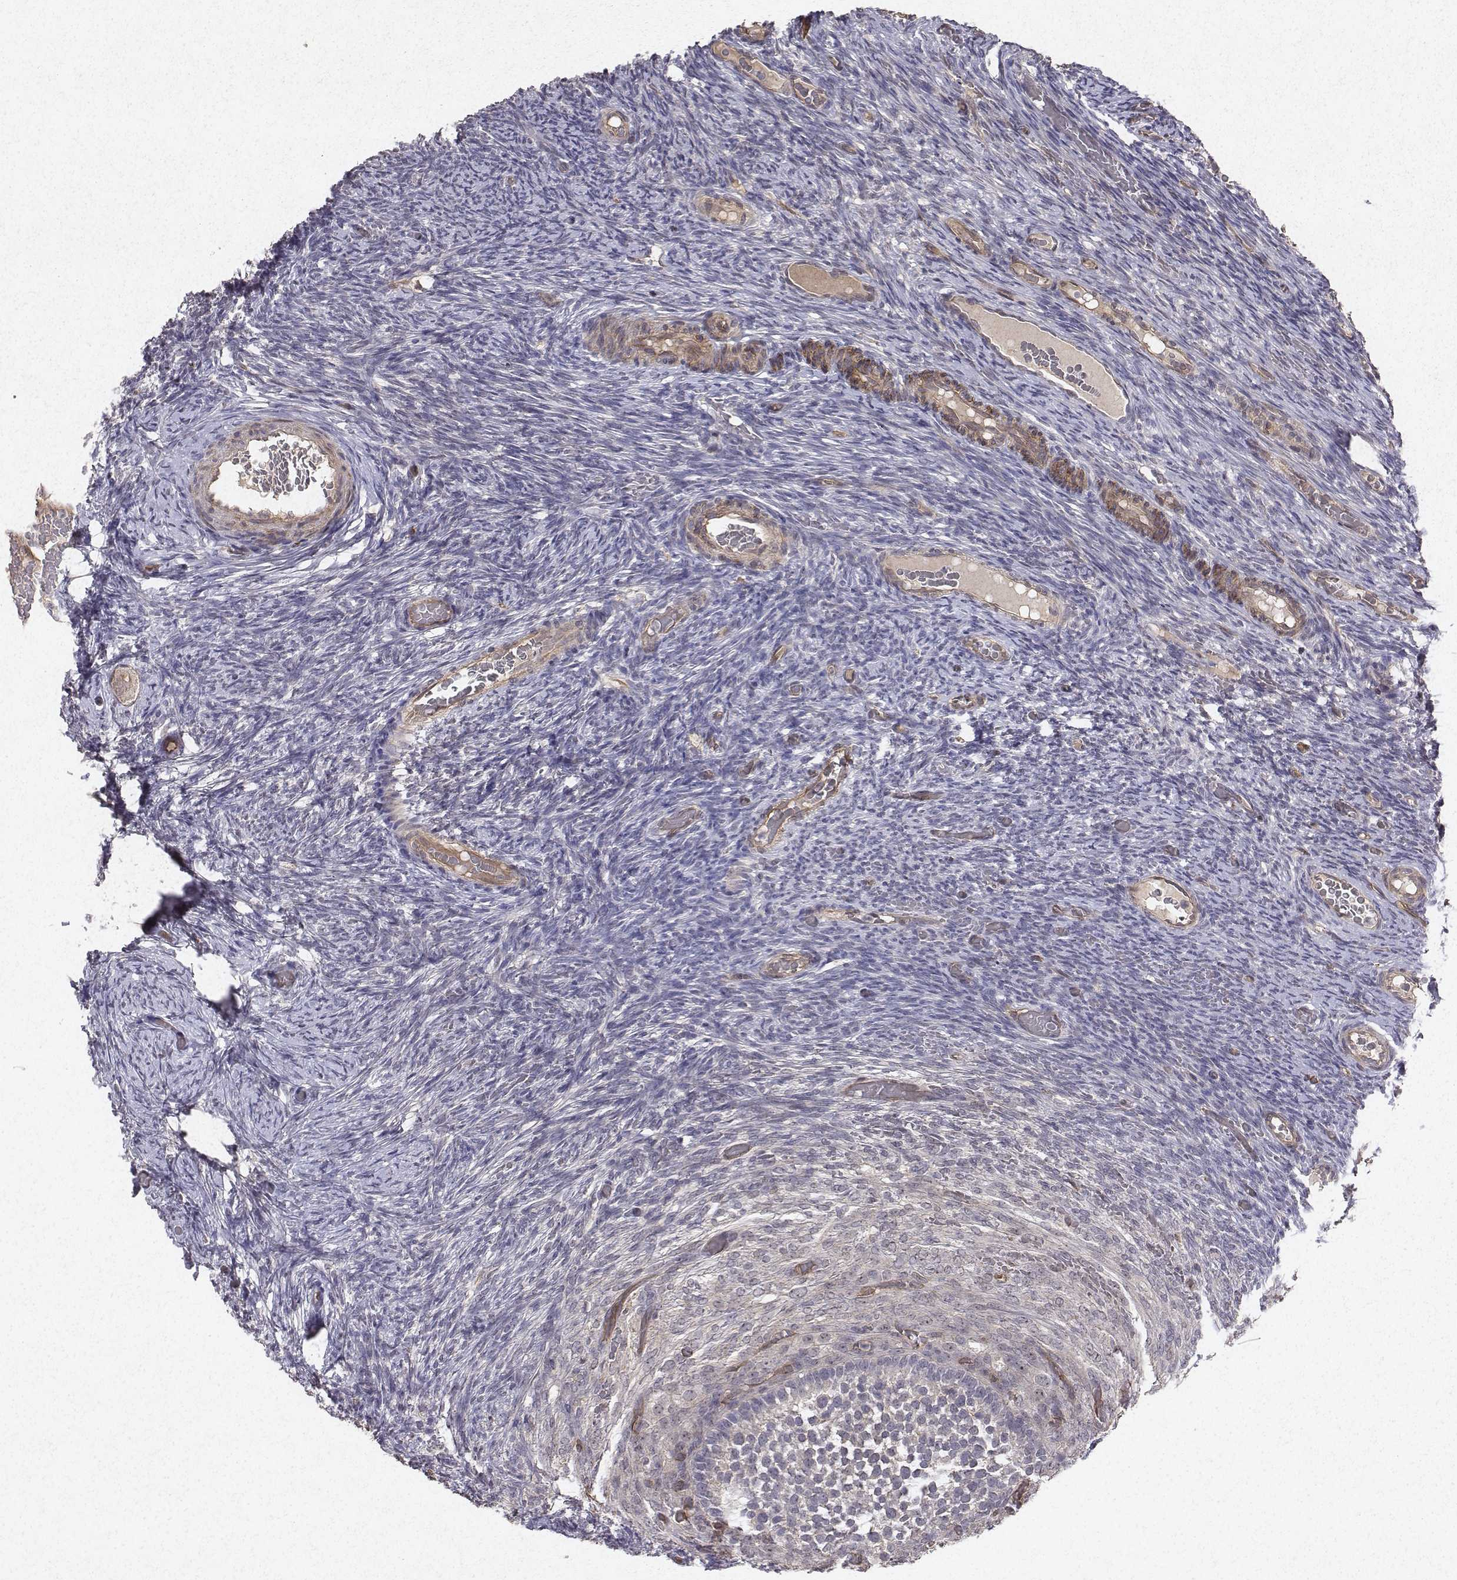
{"staining": {"intensity": "negative", "quantity": "none", "location": "none"}, "tissue": "ovary", "cell_type": "Follicle cells", "image_type": "normal", "snomed": [{"axis": "morphology", "description": "Normal tissue, NOS"}, {"axis": "topography", "description": "Ovary"}], "caption": "Ovary stained for a protein using IHC demonstrates no positivity follicle cells.", "gene": "PTPRG", "patient": {"sex": "female", "age": 34}}